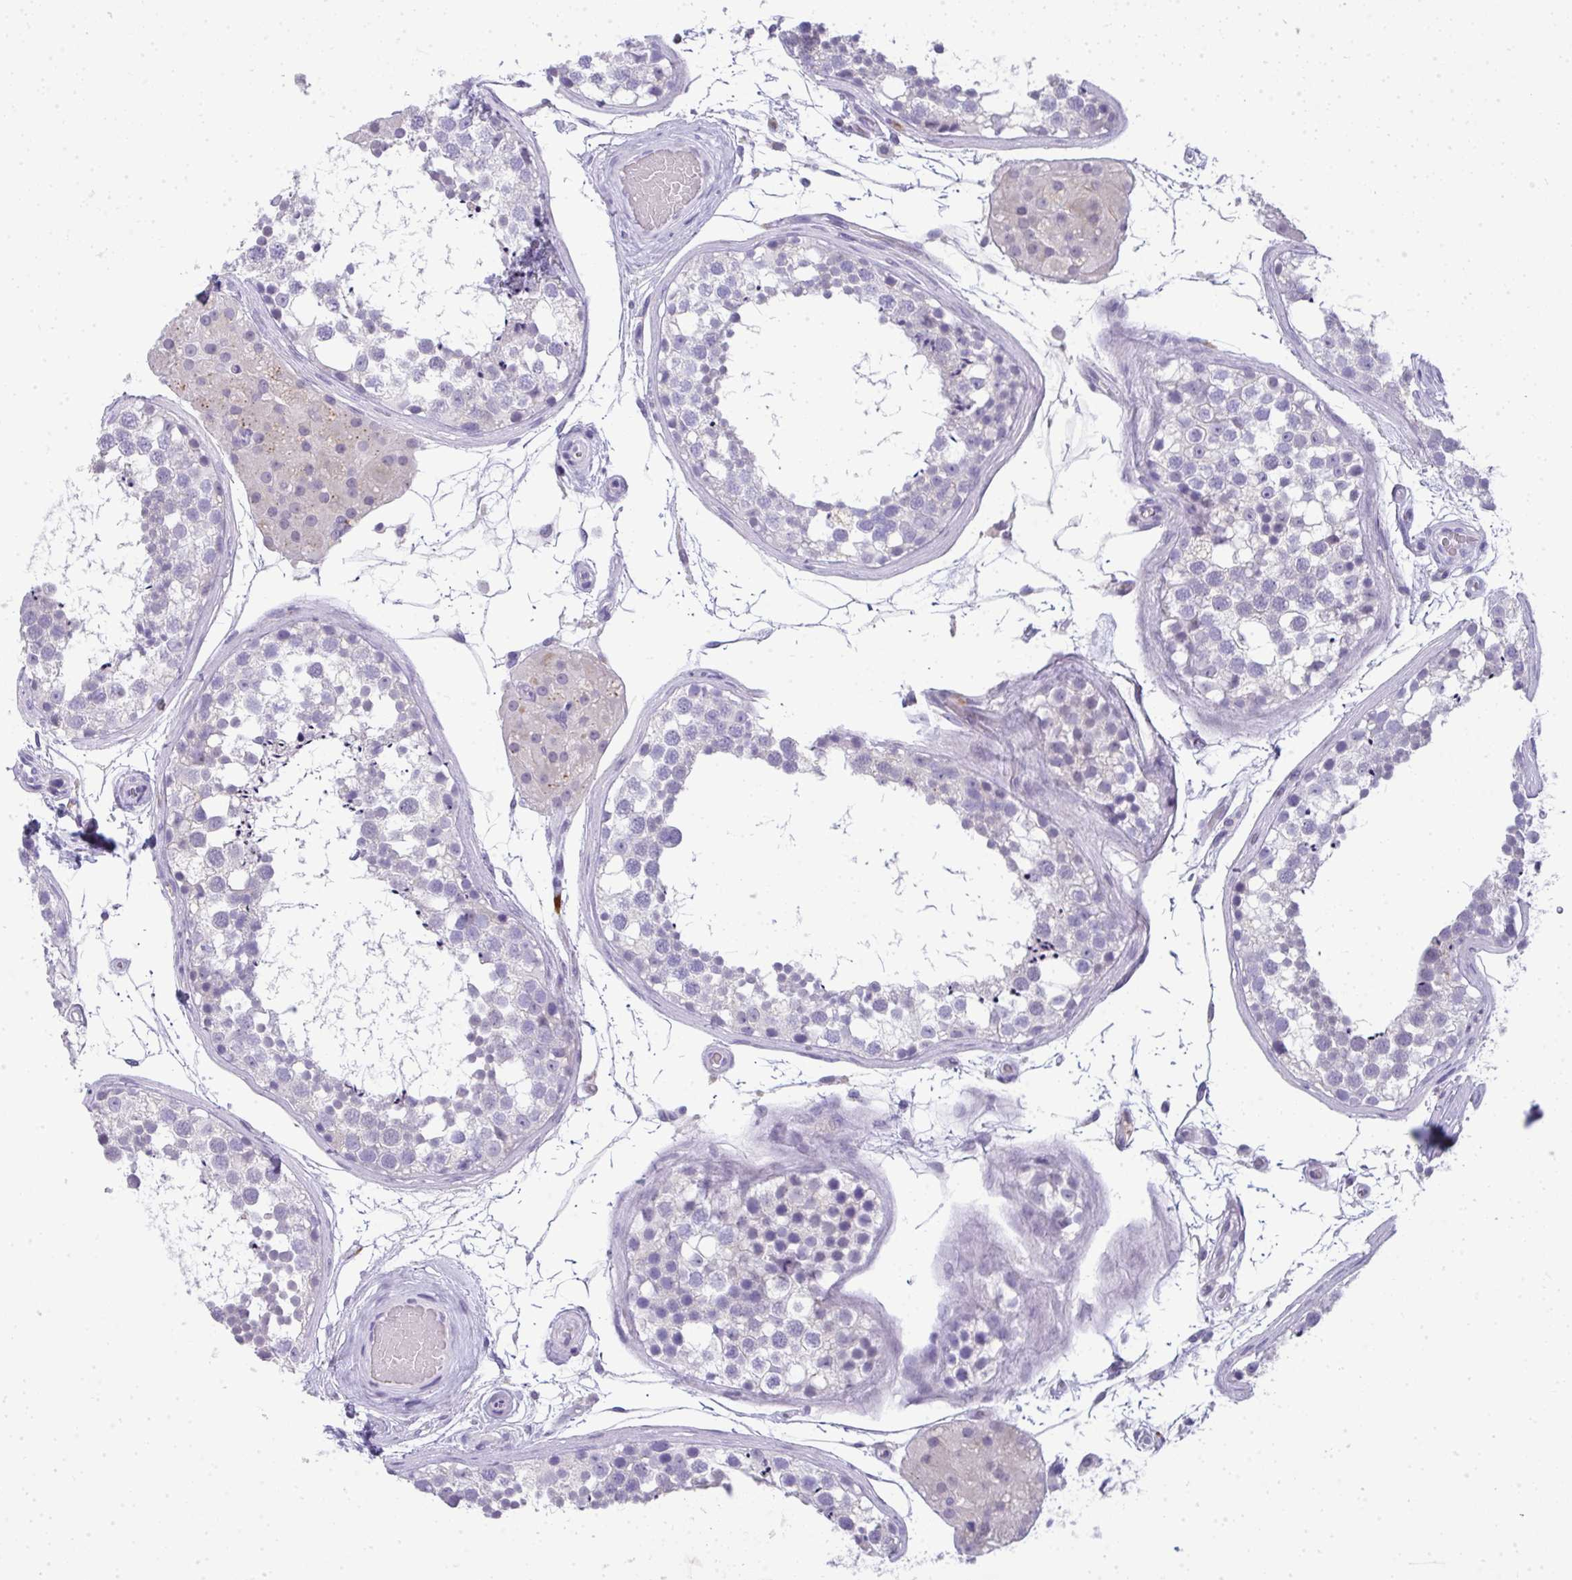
{"staining": {"intensity": "negative", "quantity": "none", "location": "none"}, "tissue": "testis", "cell_type": "Cells in seminiferous ducts", "image_type": "normal", "snomed": [{"axis": "morphology", "description": "Normal tissue, NOS"}, {"axis": "morphology", "description": "Seminoma, NOS"}, {"axis": "topography", "description": "Testis"}], "caption": "Cells in seminiferous ducts show no significant protein positivity in unremarkable testis.", "gene": "VPS4B", "patient": {"sex": "male", "age": 65}}